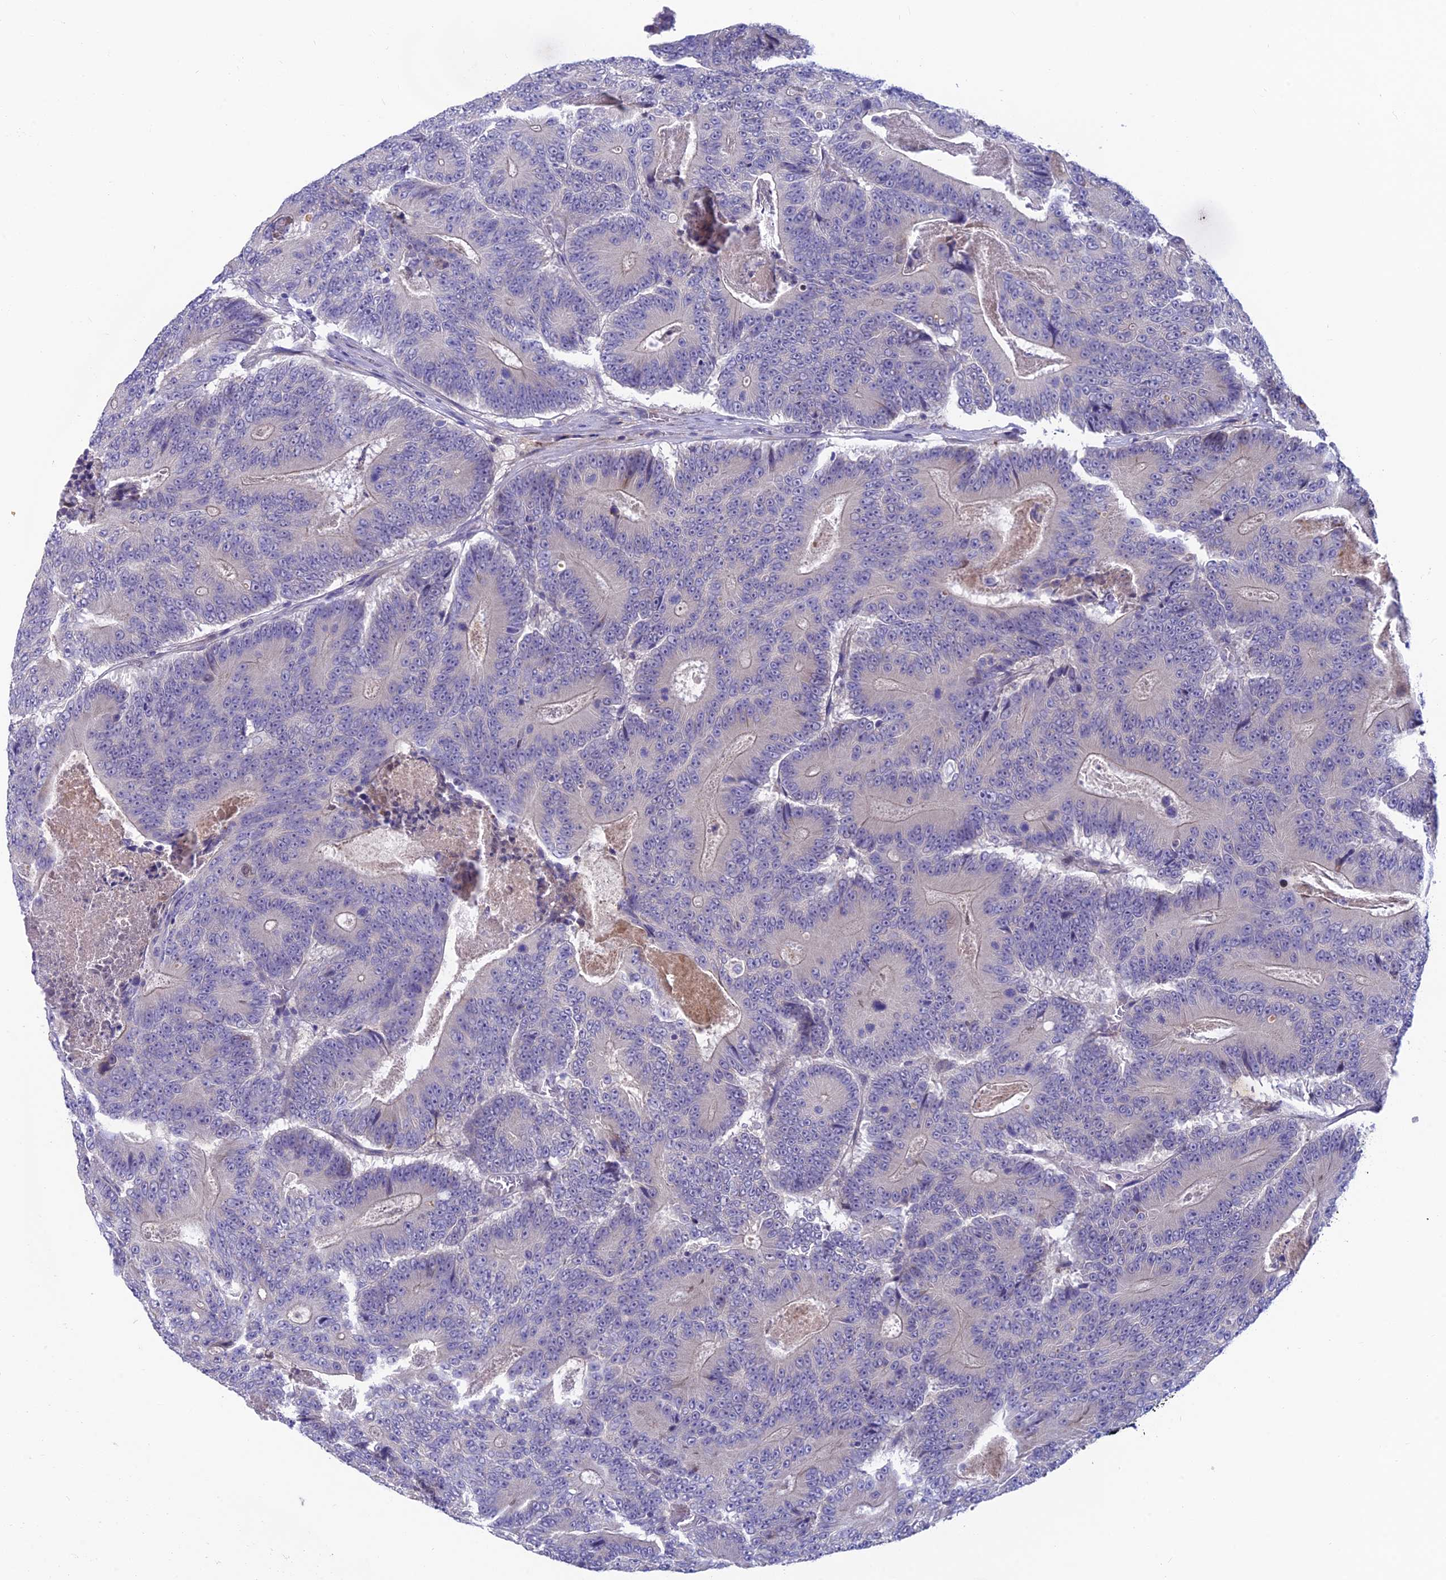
{"staining": {"intensity": "negative", "quantity": "none", "location": "none"}, "tissue": "colorectal cancer", "cell_type": "Tumor cells", "image_type": "cancer", "snomed": [{"axis": "morphology", "description": "Adenocarcinoma, NOS"}, {"axis": "topography", "description": "Colon"}], "caption": "An image of colorectal adenocarcinoma stained for a protein demonstrates no brown staining in tumor cells.", "gene": "XPO7", "patient": {"sex": "male", "age": 83}}